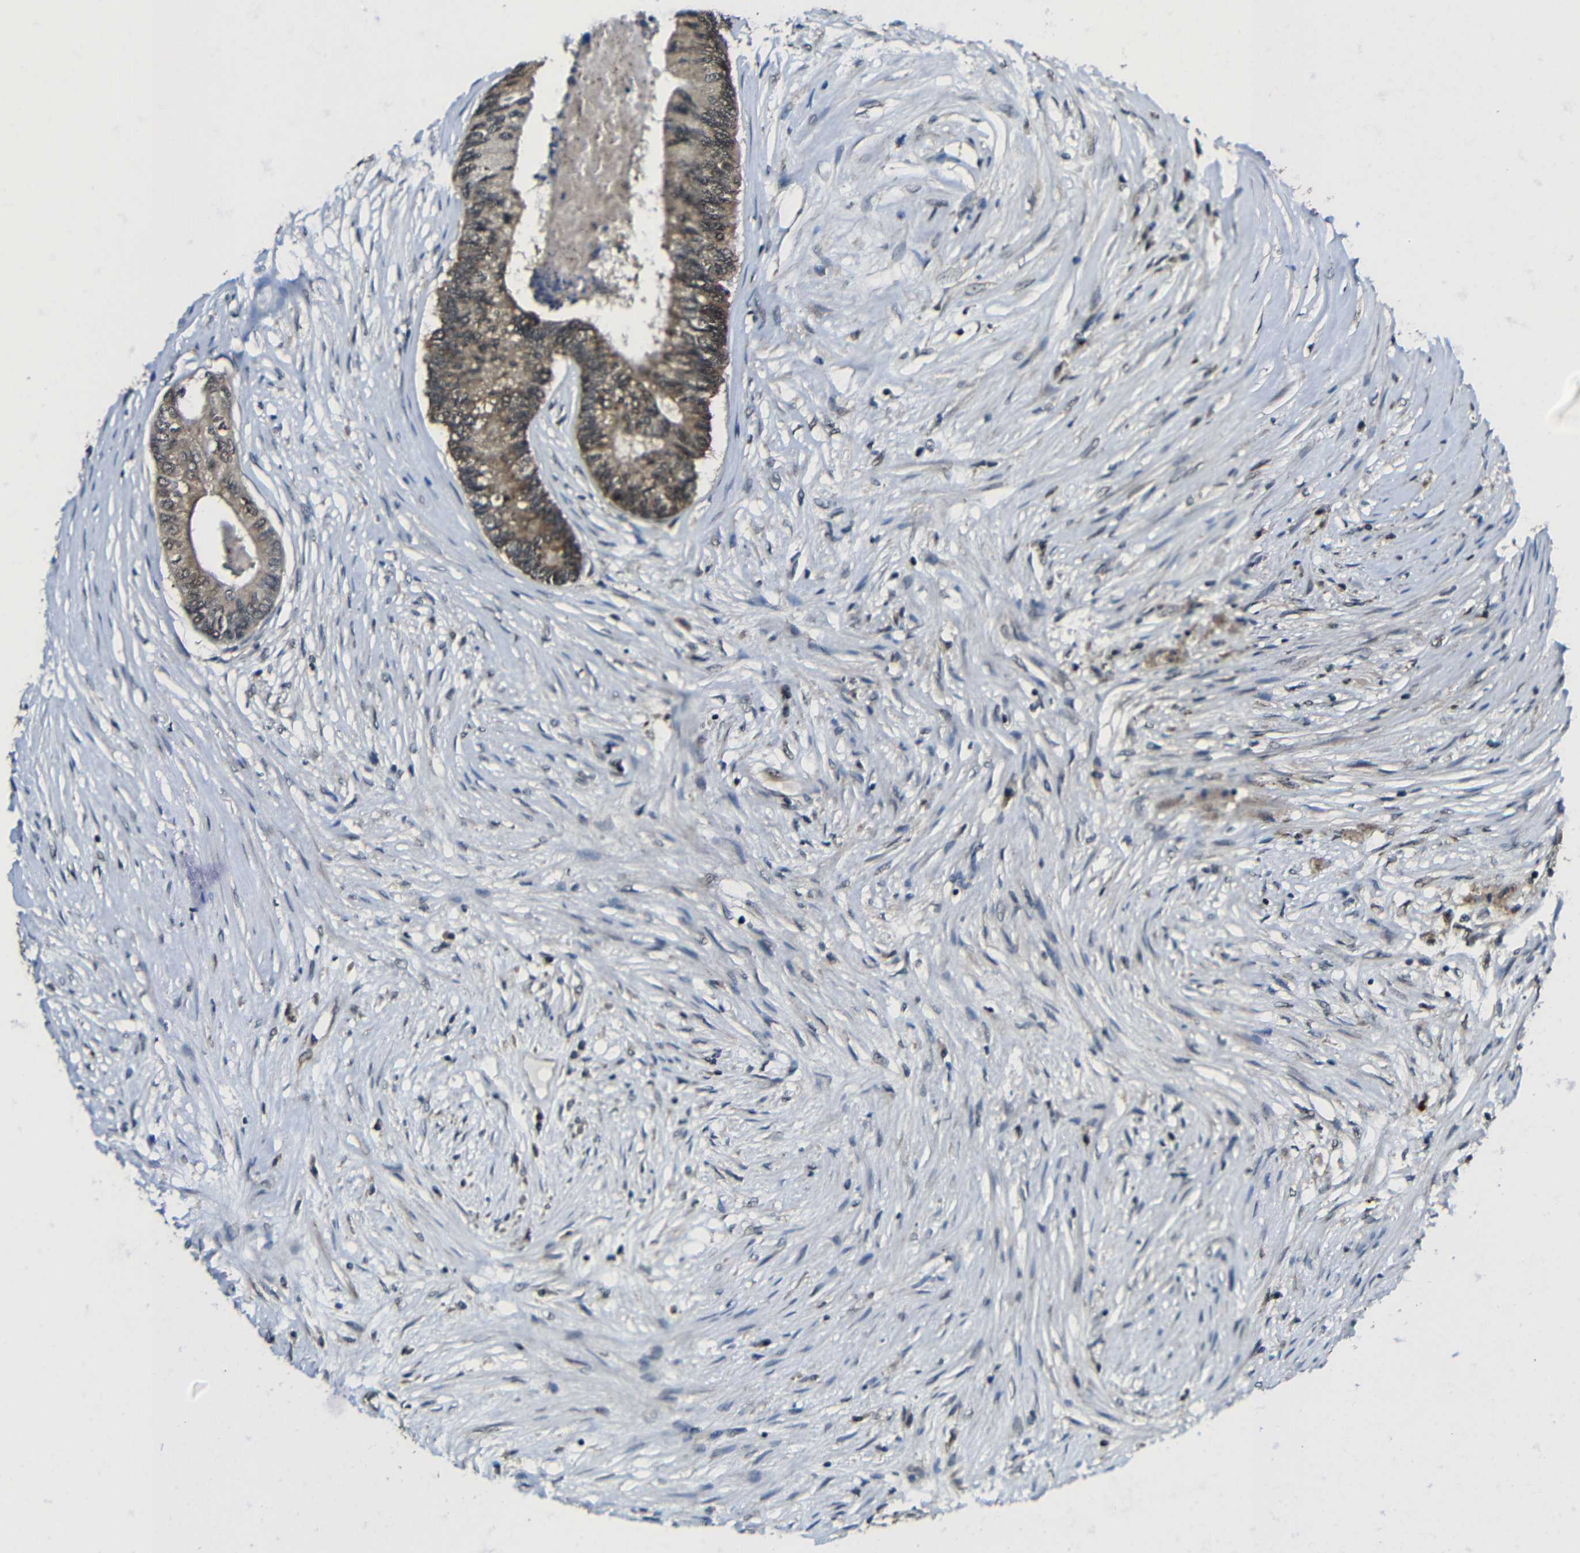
{"staining": {"intensity": "weak", "quantity": ">75%", "location": "cytoplasmic/membranous"}, "tissue": "colorectal cancer", "cell_type": "Tumor cells", "image_type": "cancer", "snomed": [{"axis": "morphology", "description": "Adenocarcinoma, NOS"}, {"axis": "topography", "description": "Rectum"}], "caption": "Brown immunohistochemical staining in colorectal cancer exhibits weak cytoplasmic/membranous staining in about >75% of tumor cells.", "gene": "FAM172A", "patient": {"sex": "male", "age": 63}}